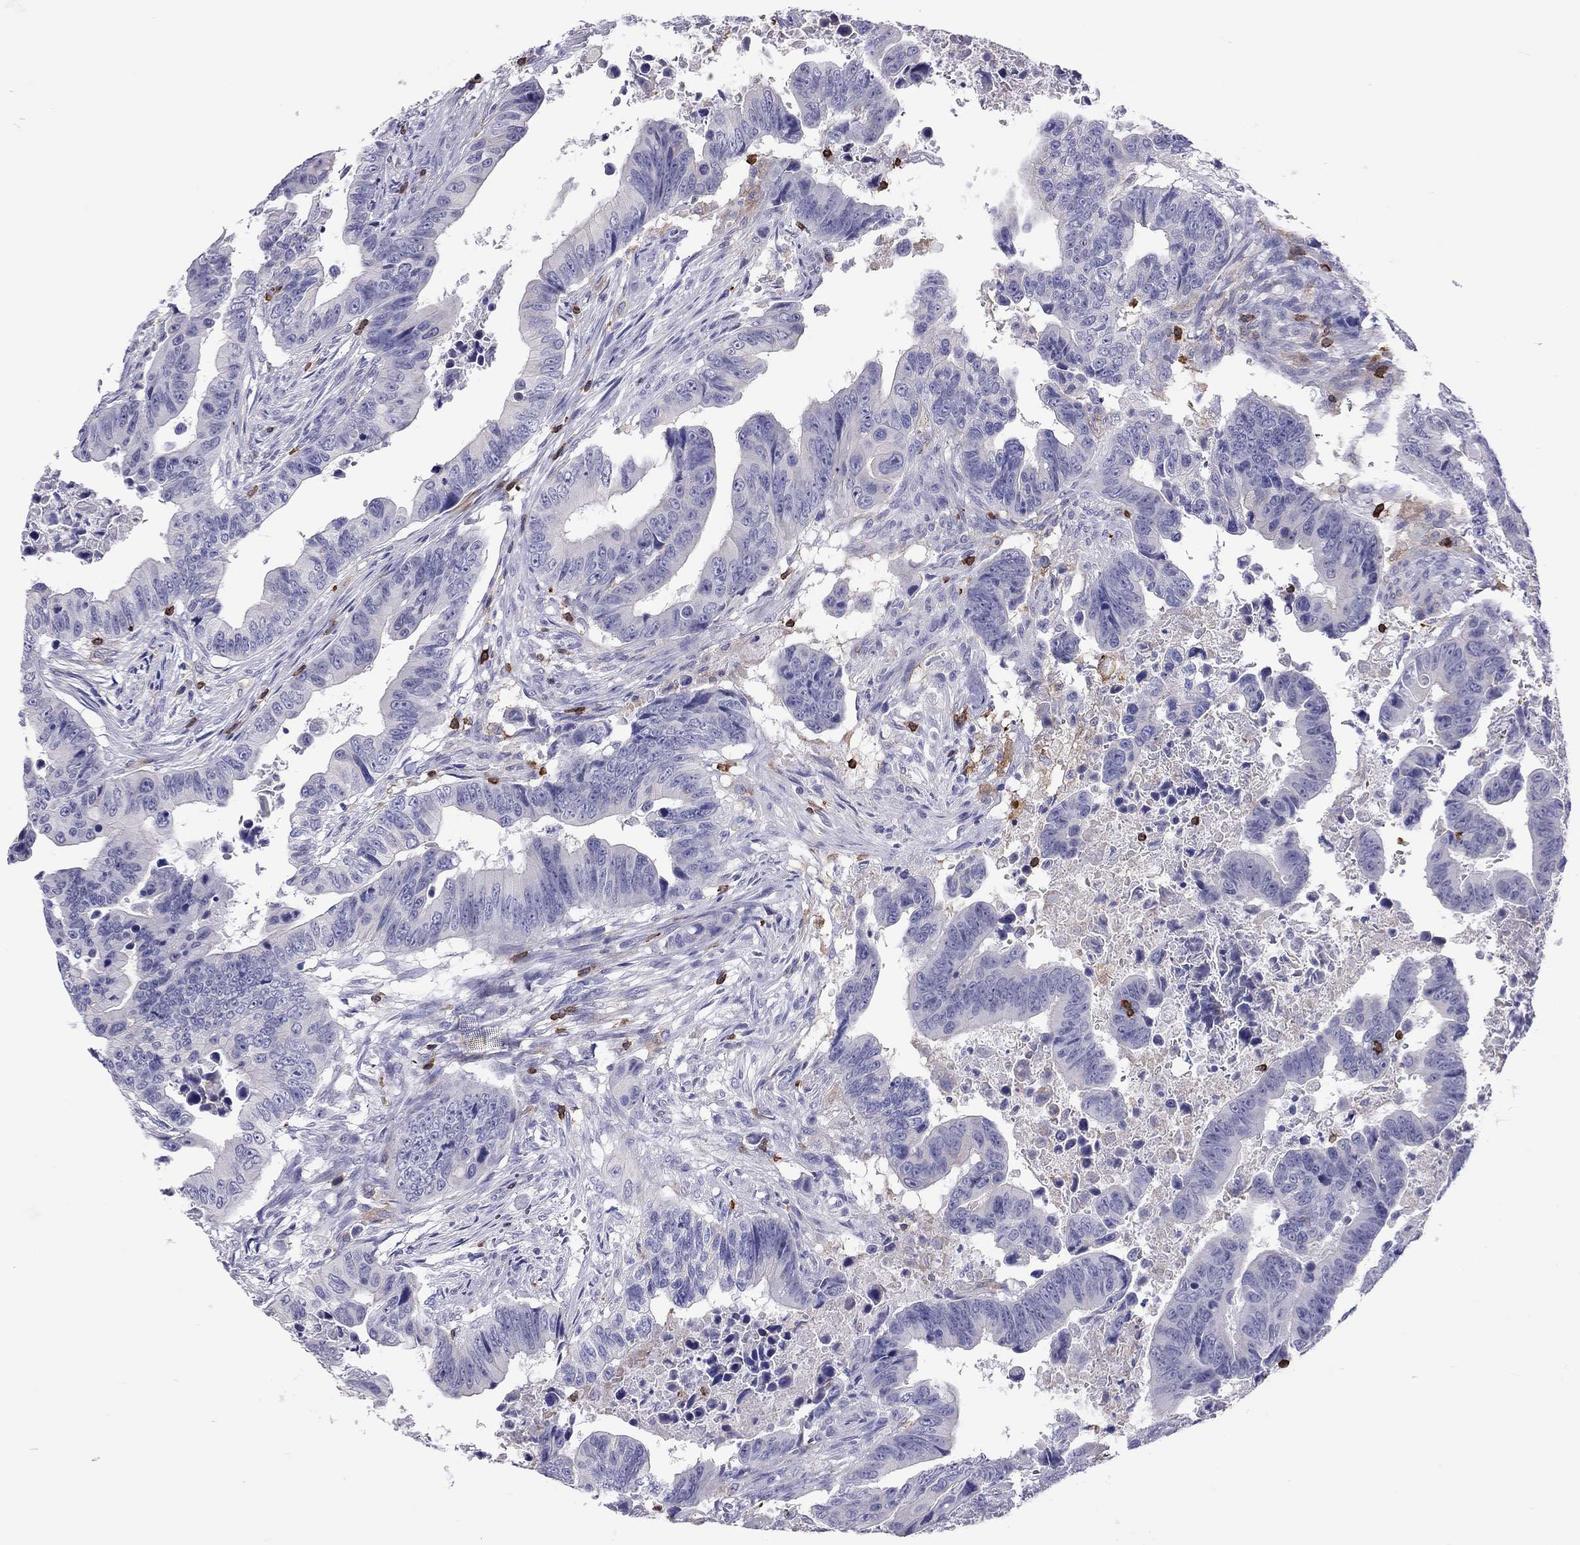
{"staining": {"intensity": "negative", "quantity": "none", "location": "none"}, "tissue": "colorectal cancer", "cell_type": "Tumor cells", "image_type": "cancer", "snomed": [{"axis": "morphology", "description": "Adenocarcinoma, NOS"}, {"axis": "topography", "description": "Colon"}], "caption": "Protein analysis of colorectal adenocarcinoma demonstrates no significant staining in tumor cells. (Brightfield microscopy of DAB immunohistochemistry (IHC) at high magnification).", "gene": "MND1", "patient": {"sex": "female", "age": 87}}